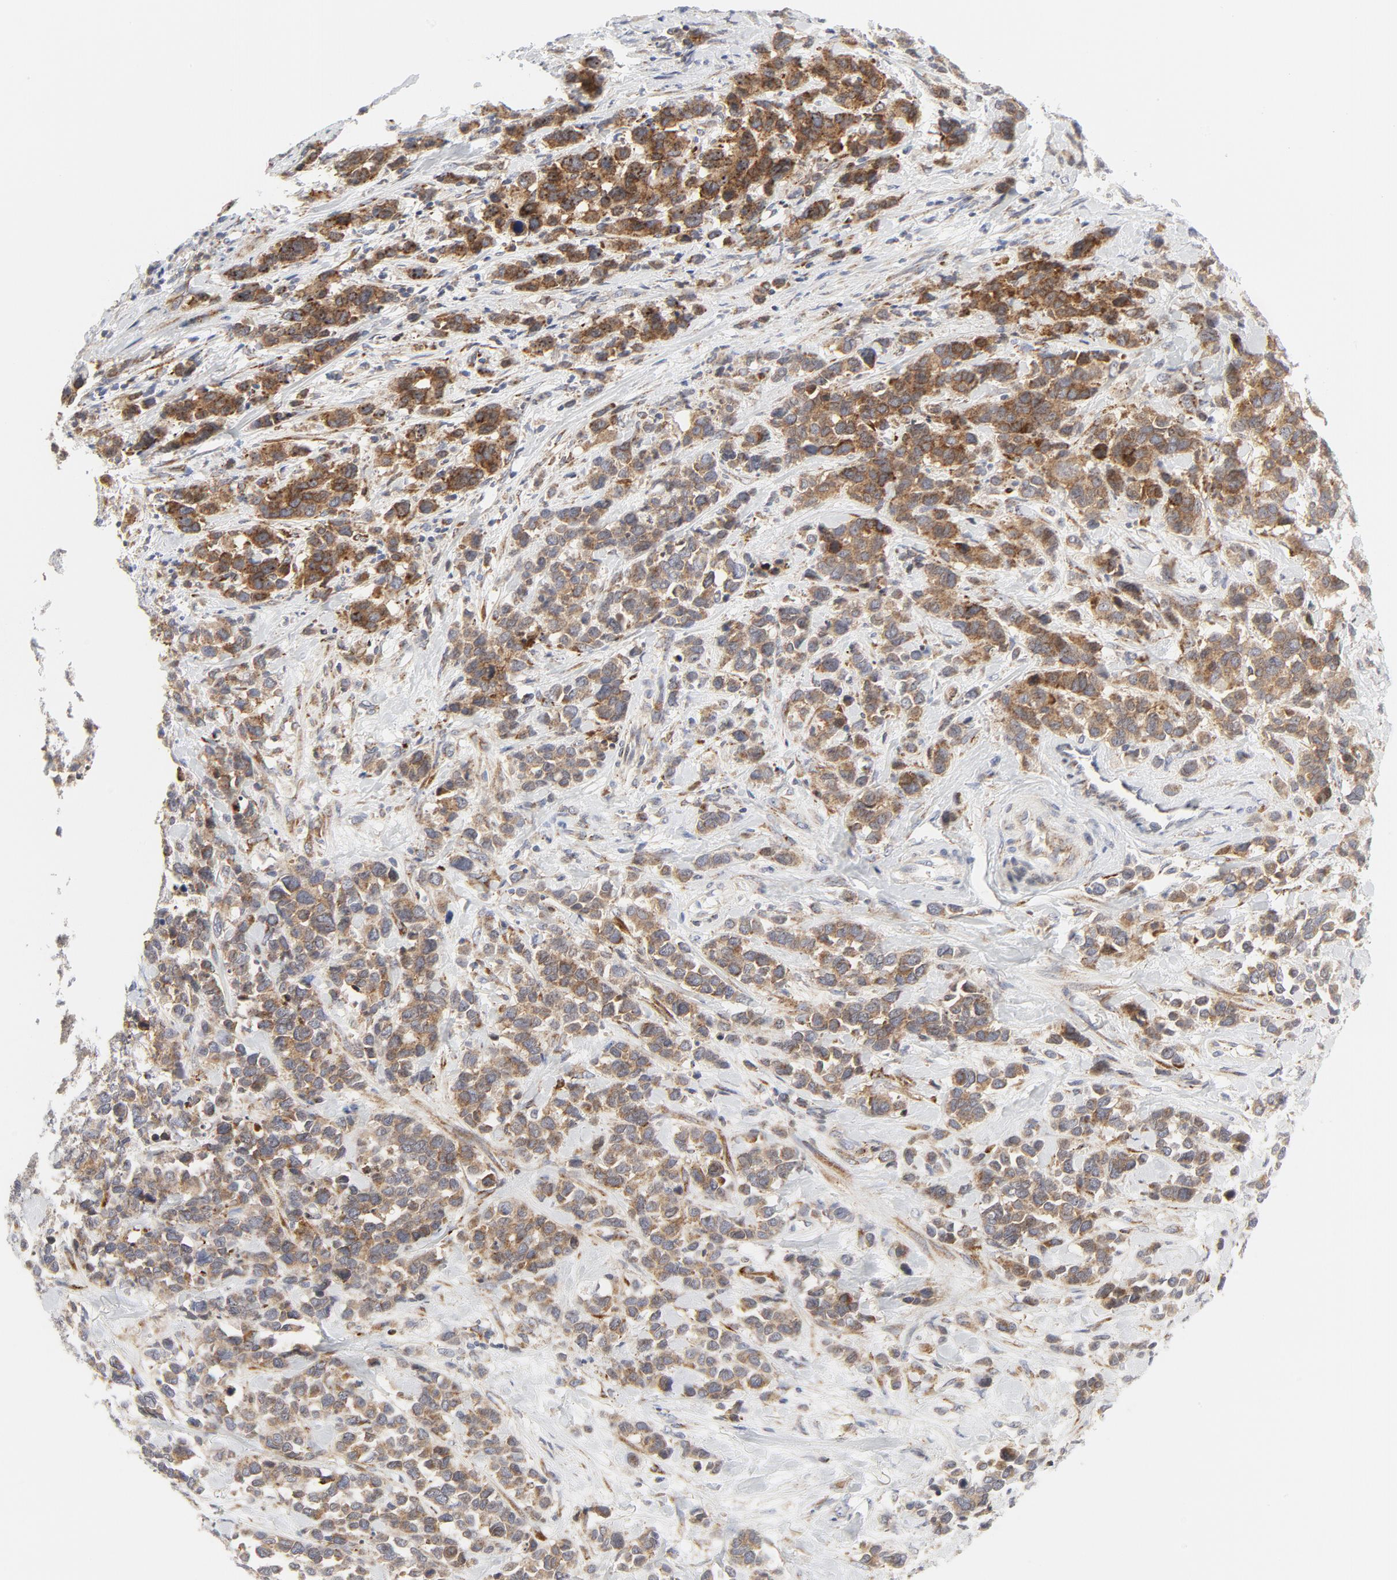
{"staining": {"intensity": "moderate", "quantity": ">75%", "location": "cytoplasmic/membranous"}, "tissue": "stomach cancer", "cell_type": "Tumor cells", "image_type": "cancer", "snomed": [{"axis": "morphology", "description": "Adenocarcinoma, NOS"}, {"axis": "topography", "description": "Stomach, upper"}], "caption": "Stomach adenocarcinoma stained with immunohistochemistry reveals moderate cytoplasmic/membranous expression in about >75% of tumor cells.", "gene": "LRP6", "patient": {"sex": "male", "age": 71}}